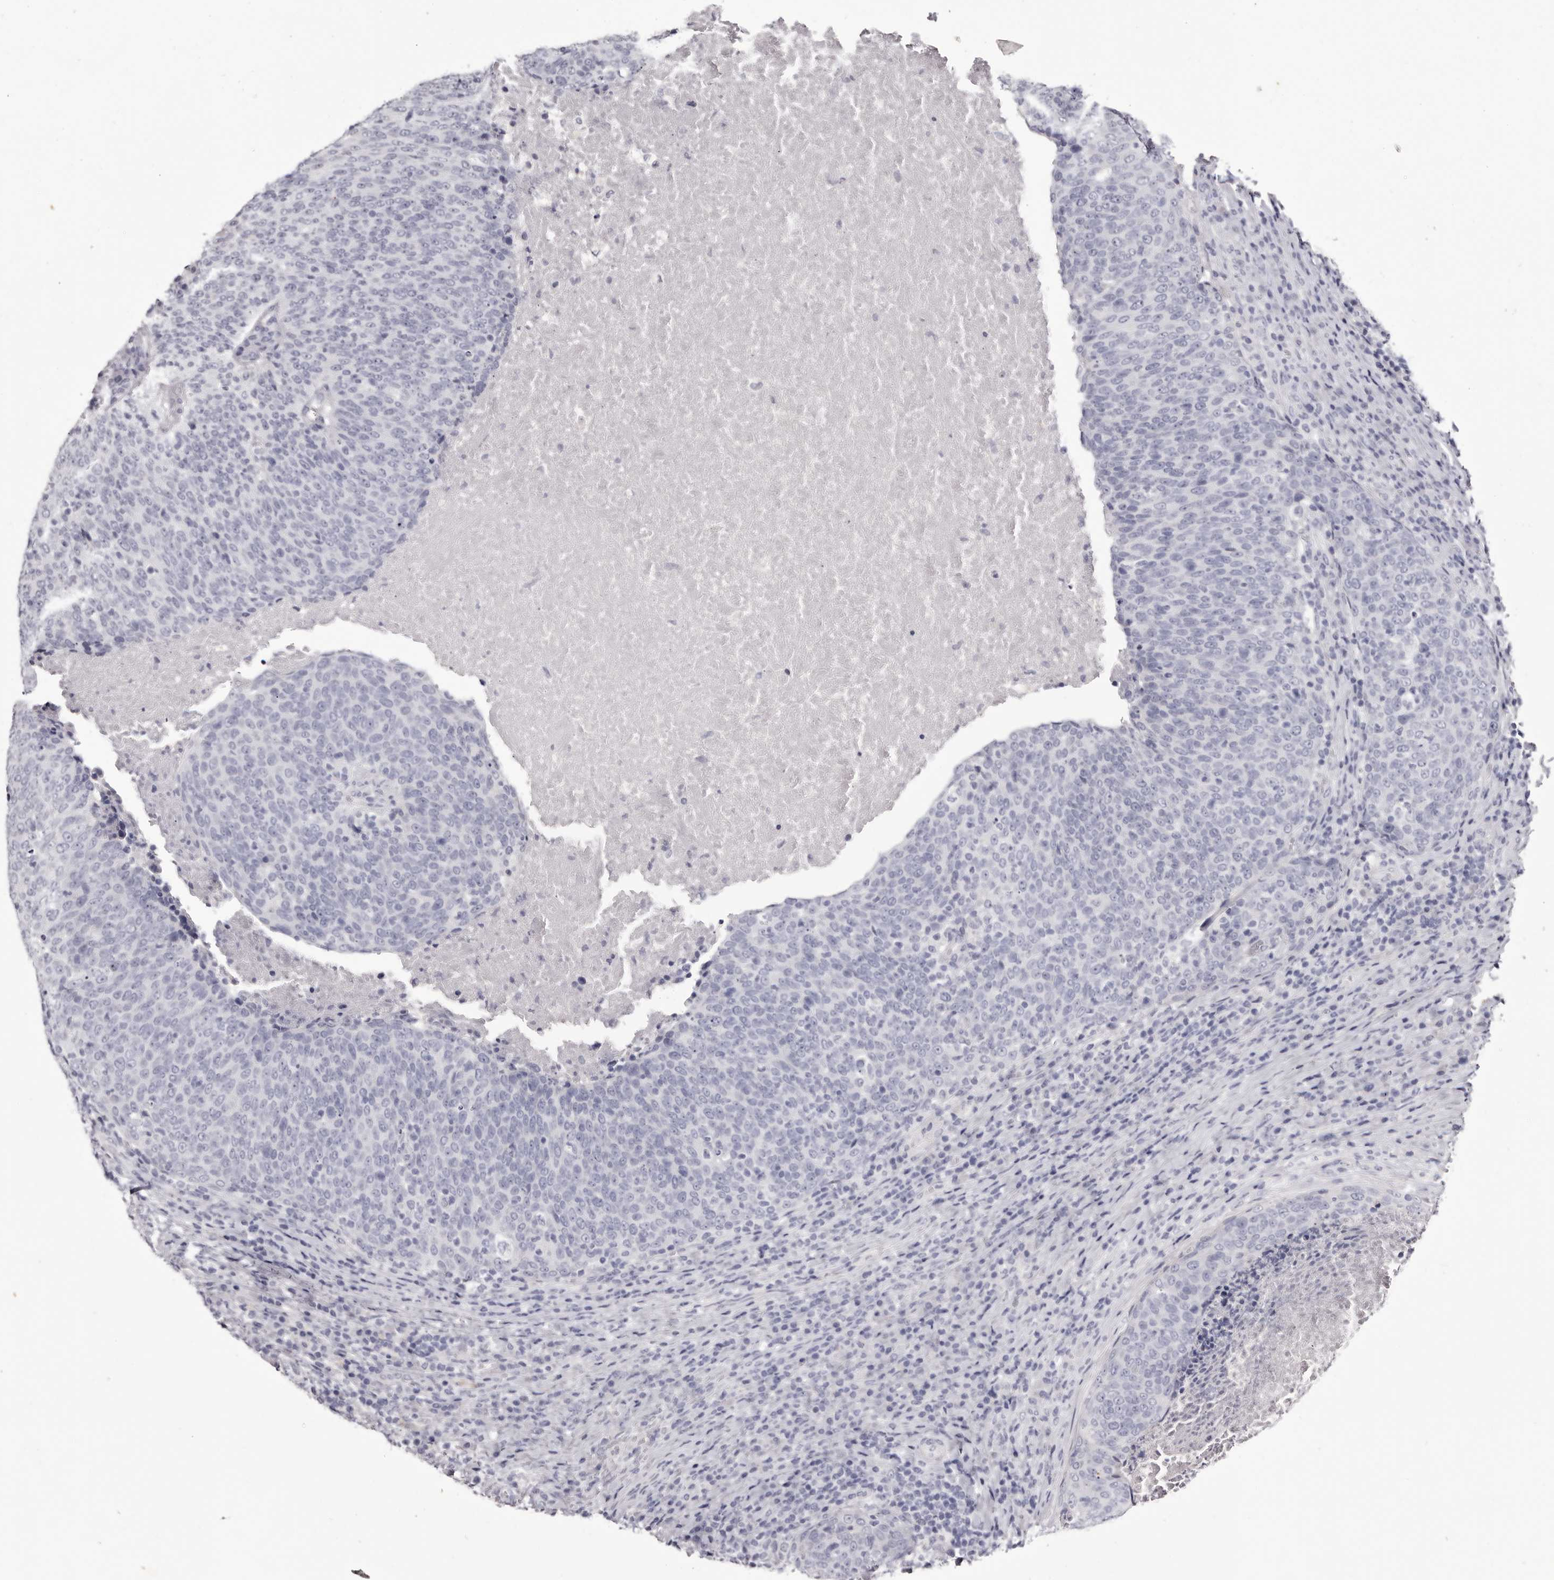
{"staining": {"intensity": "negative", "quantity": "none", "location": "none"}, "tissue": "head and neck cancer", "cell_type": "Tumor cells", "image_type": "cancer", "snomed": [{"axis": "morphology", "description": "Squamous cell carcinoma, NOS"}, {"axis": "morphology", "description": "Squamous cell carcinoma, metastatic, NOS"}, {"axis": "topography", "description": "Lymph node"}, {"axis": "topography", "description": "Head-Neck"}], "caption": "Immunohistochemistry (IHC) photomicrograph of human head and neck cancer stained for a protein (brown), which exhibits no positivity in tumor cells. Brightfield microscopy of immunohistochemistry (IHC) stained with DAB (brown) and hematoxylin (blue), captured at high magnification.", "gene": "CA6", "patient": {"sex": "male", "age": 62}}